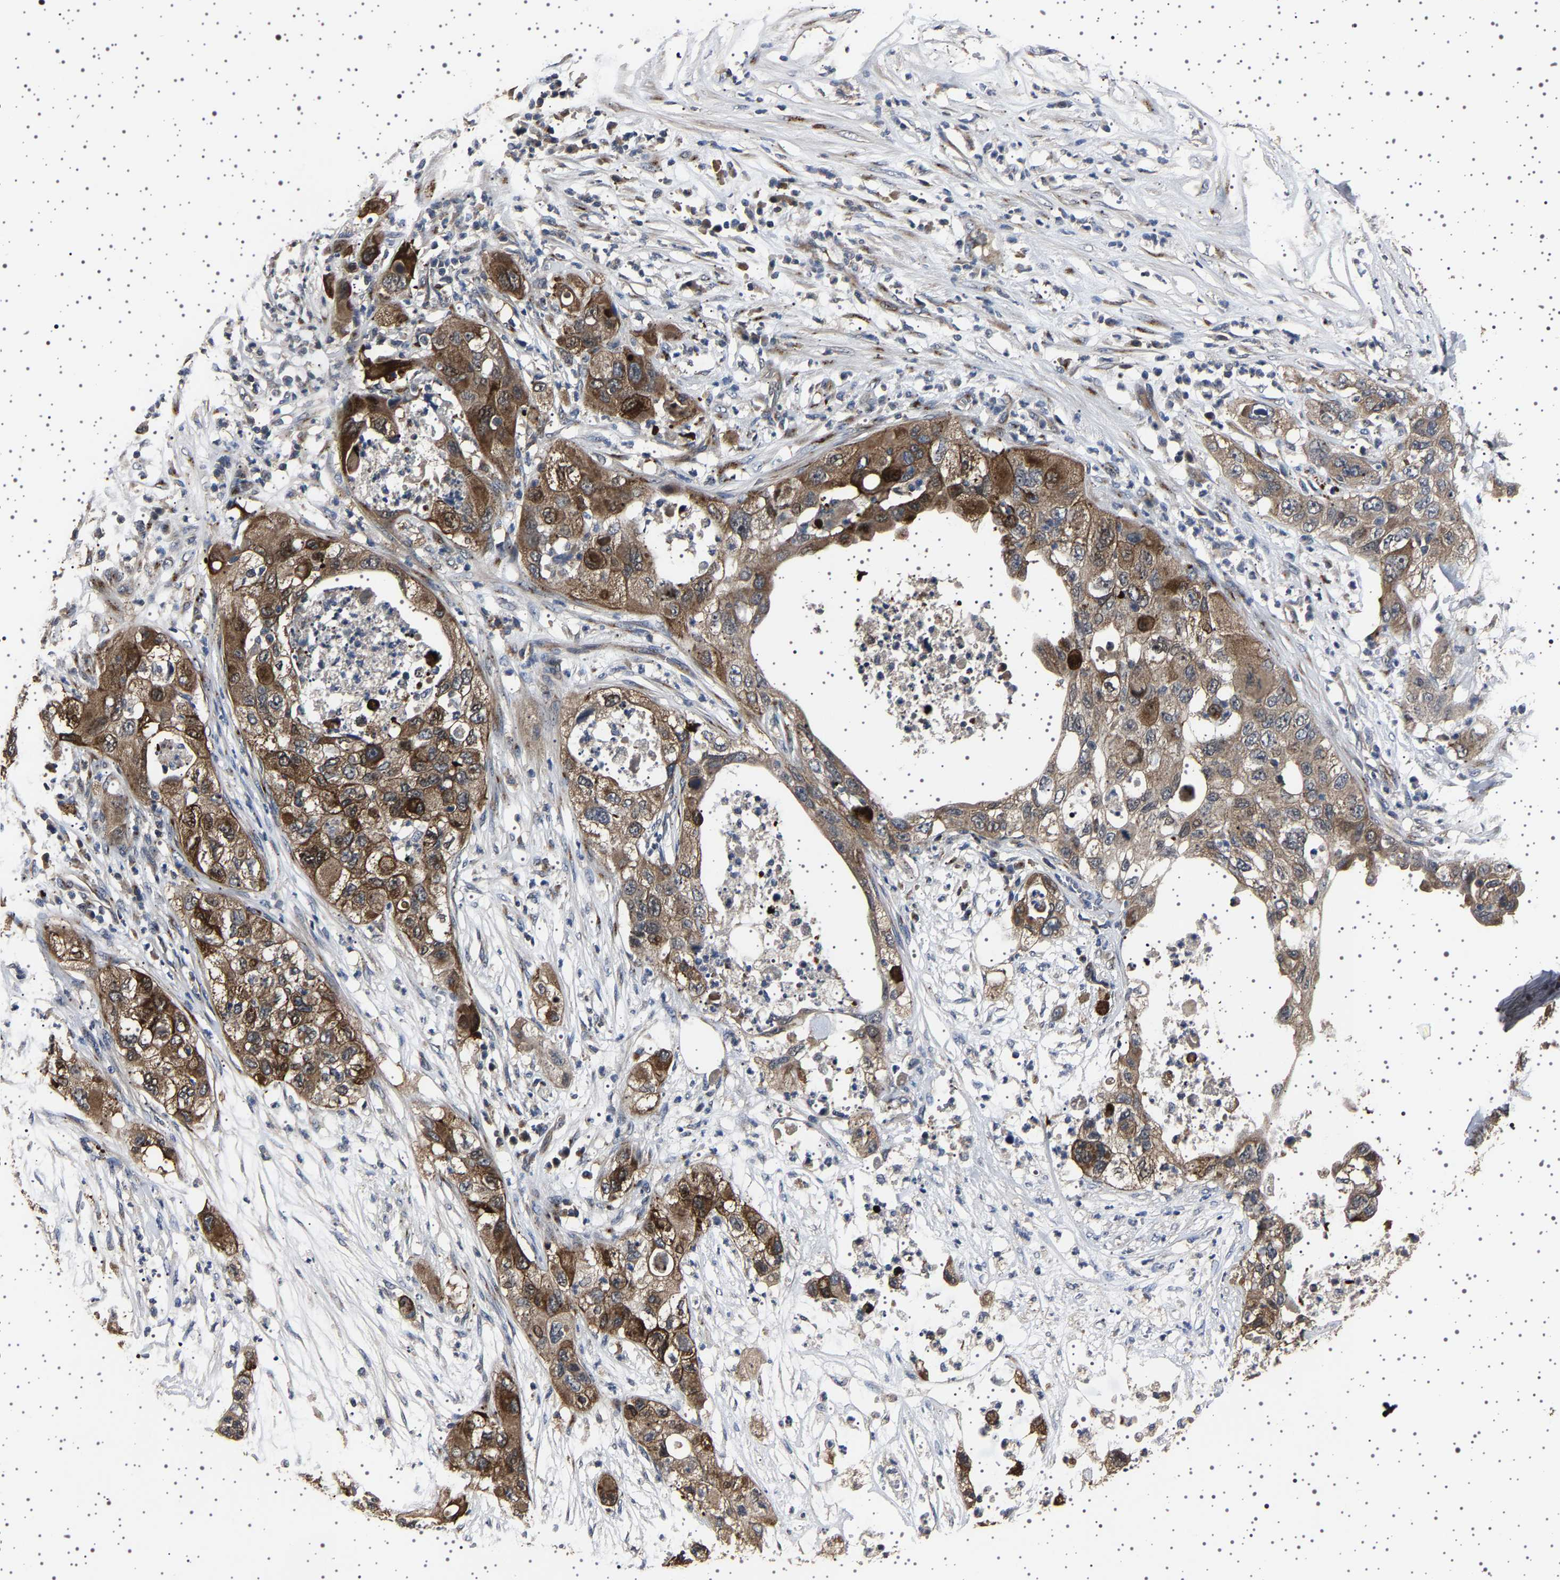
{"staining": {"intensity": "strong", "quantity": ">75%", "location": "cytoplasmic/membranous"}, "tissue": "pancreatic cancer", "cell_type": "Tumor cells", "image_type": "cancer", "snomed": [{"axis": "morphology", "description": "Adenocarcinoma, NOS"}, {"axis": "topography", "description": "Pancreas"}], "caption": "Pancreatic cancer tissue demonstrates strong cytoplasmic/membranous positivity in approximately >75% of tumor cells Using DAB (brown) and hematoxylin (blue) stains, captured at high magnification using brightfield microscopy.", "gene": "NCKAP1", "patient": {"sex": "female", "age": 78}}